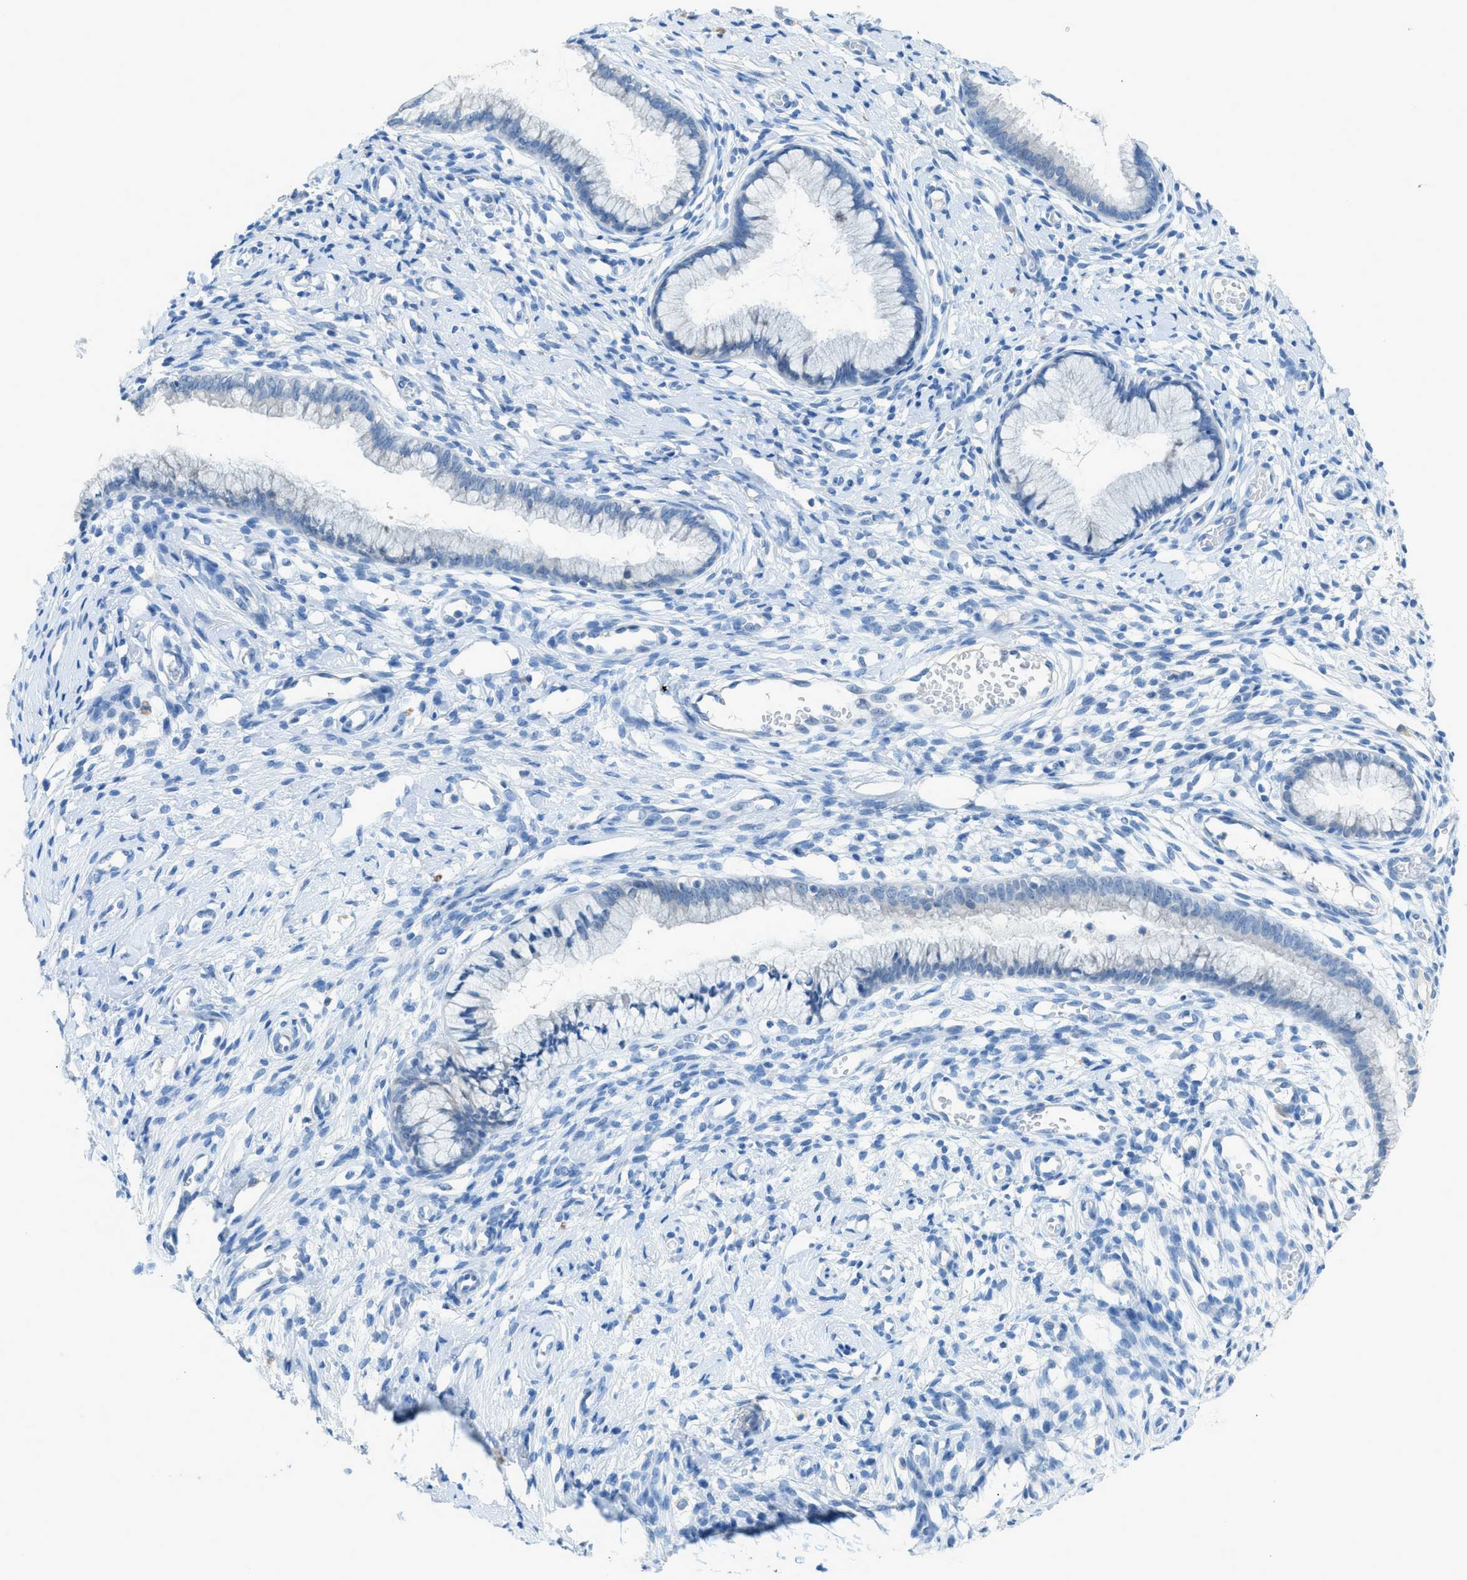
{"staining": {"intensity": "negative", "quantity": "none", "location": "none"}, "tissue": "cervix", "cell_type": "Glandular cells", "image_type": "normal", "snomed": [{"axis": "morphology", "description": "Normal tissue, NOS"}, {"axis": "topography", "description": "Cervix"}], "caption": "The IHC photomicrograph has no significant positivity in glandular cells of cervix. The staining is performed using DAB brown chromogen with nuclei counter-stained in using hematoxylin.", "gene": "ACAN", "patient": {"sex": "female", "age": 65}}